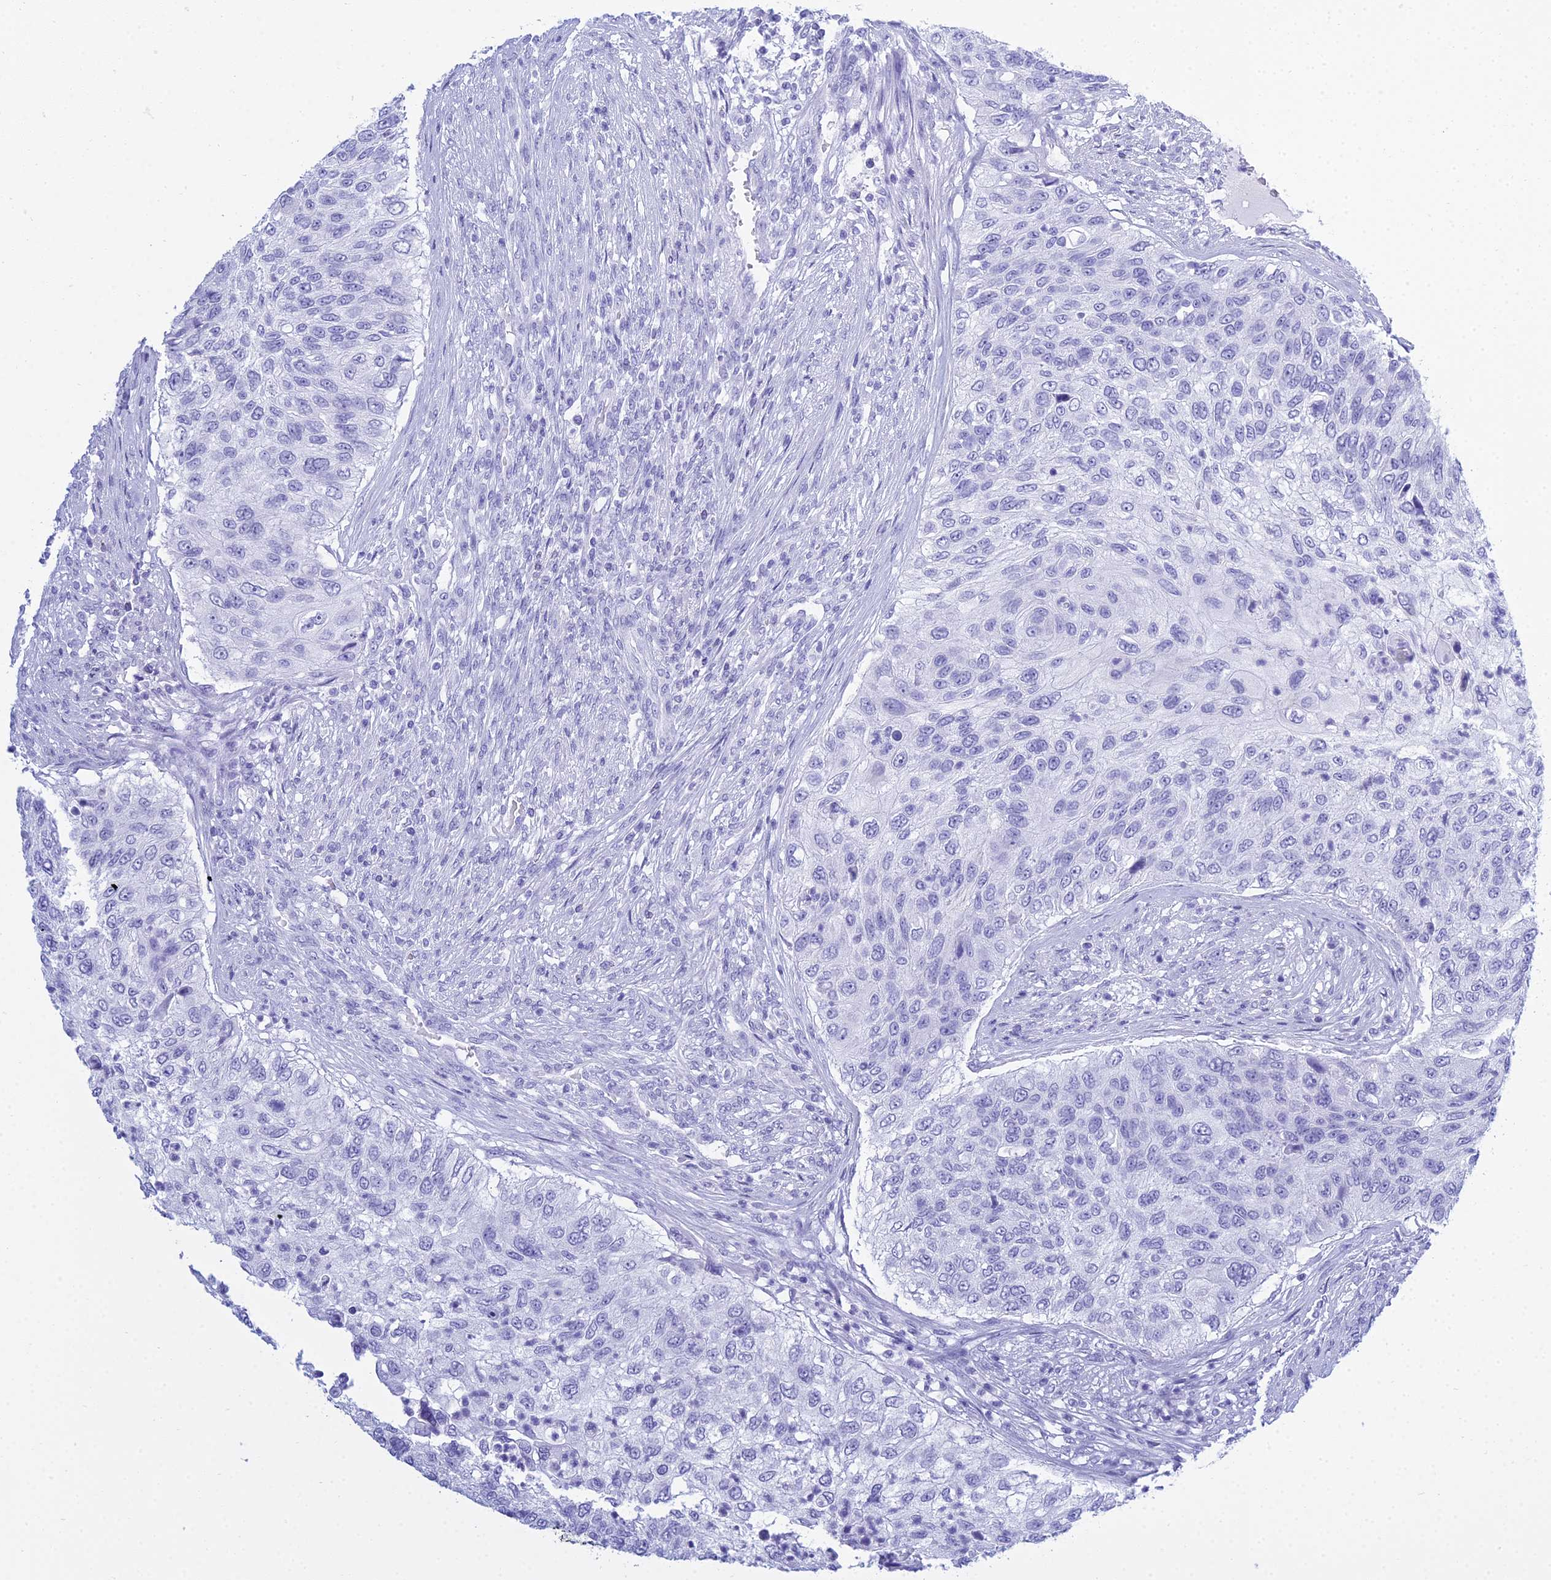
{"staining": {"intensity": "negative", "quantity": "none", "location": "none"}, "tissue": "urothelial cancer", "cell_type": "Tumor cells", "image_type": "cancer", "snomed": [{"axis": "morphology", "description": "Urothelial carcinoma, High grade"}, {"axis": "topography", "description": "Urinary bladder"}], "caption": "Protein analysis of urothelial carcinoma (high-grade) demonstrates no significant staining in tumor cells. (Immunohistochemistry, brightfield microscopy, high magnification).", "gene": "PATE4", "patient": {"sex": "female", "age": 60}}